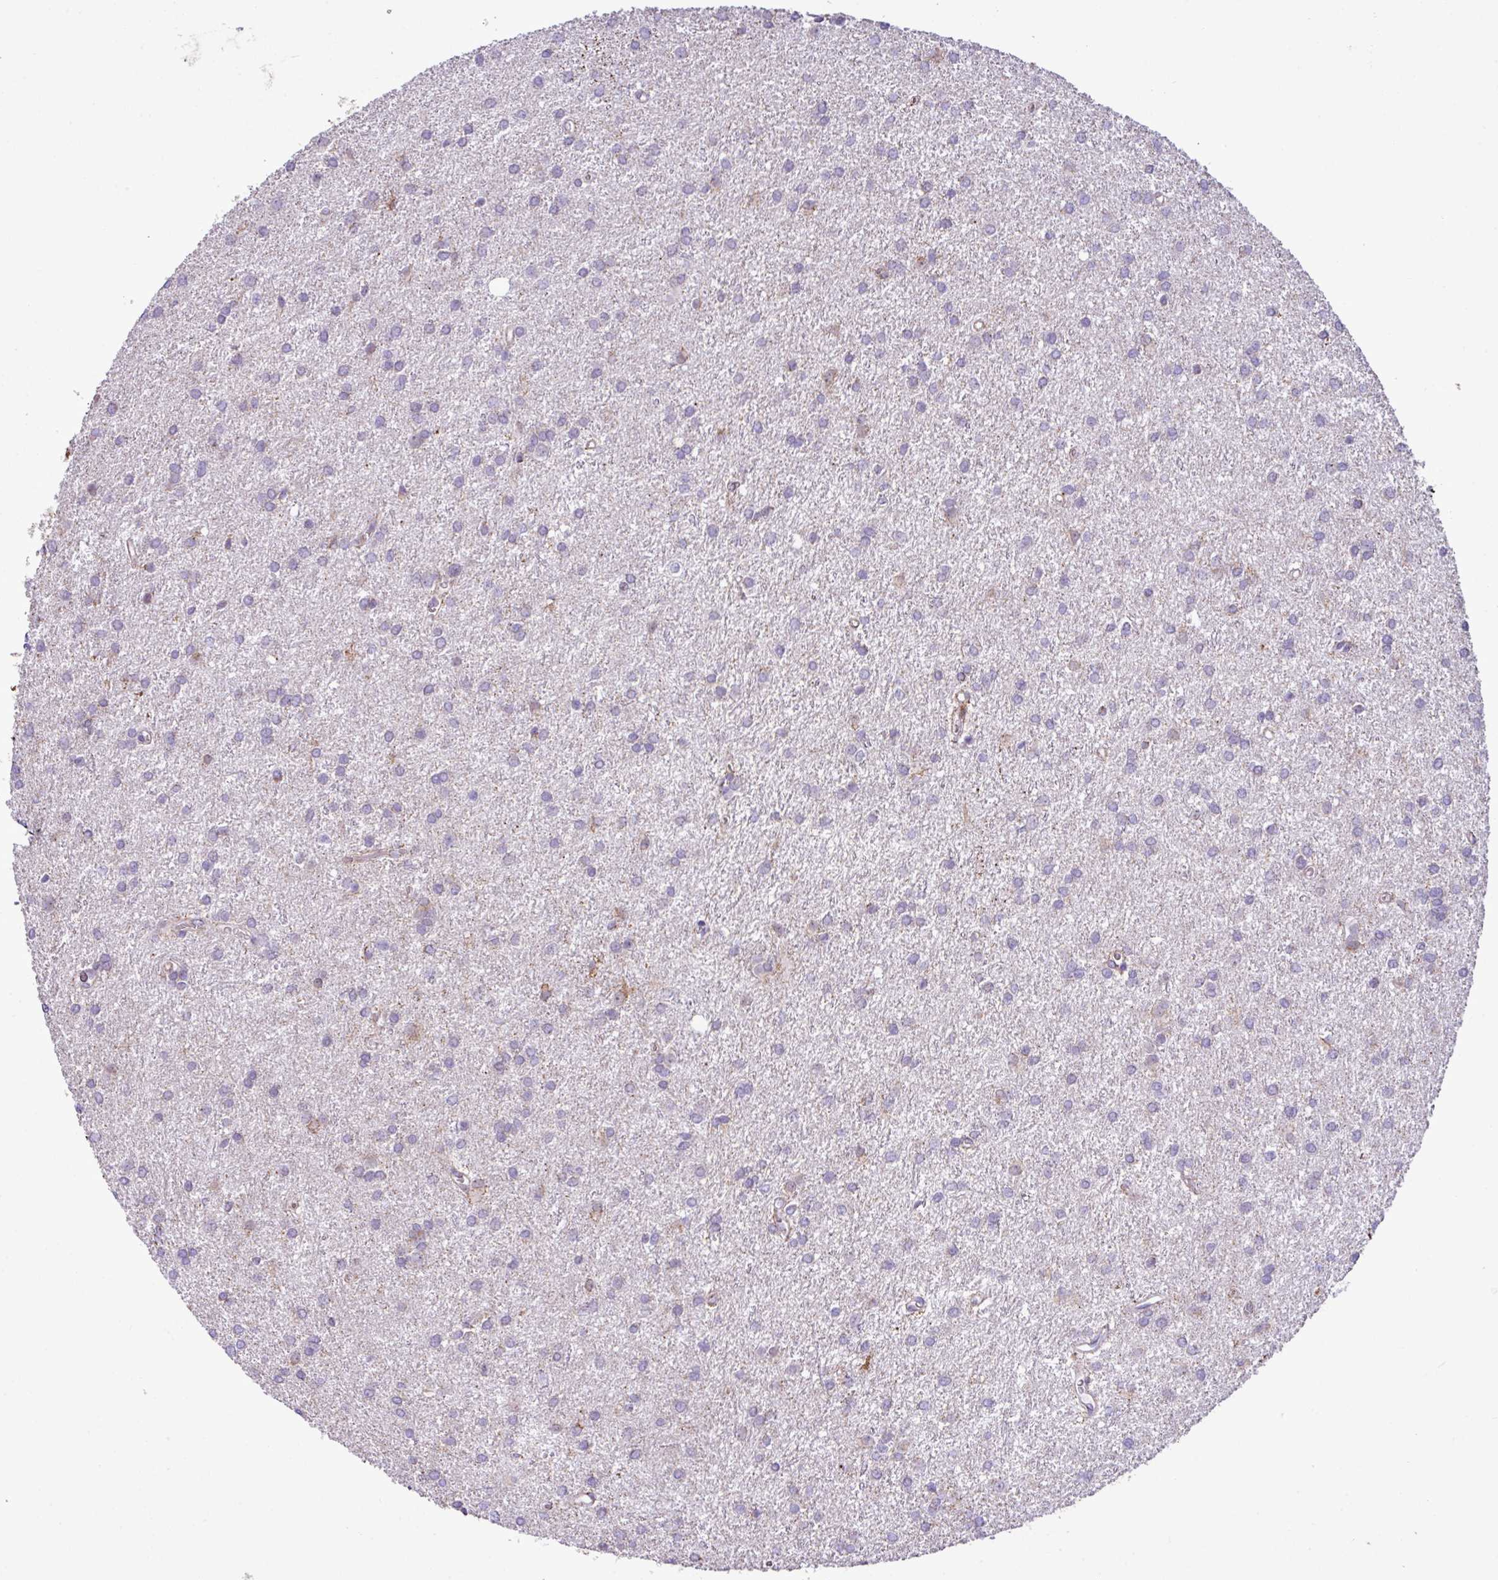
{"staining": {"intensity": "negative", "quantity": "none", "location": "none"}, "tissue": "glioma", "cell_type": "Tumor cells", "image_type": "cancer", "snomed": [{"axis": "morphology", "description": "Glioma, malignant, High grade"}, {"axis": "topography", "description": "Brain"}], "caption": "DAB (3,3'-diaminobenzidine) immunohistochemical staining of human malignant glioma (high-grade) reveals no significant staining in tumor cells.", "gene": "SGPP1", "patient": {"sex": "female", "age": 50}}